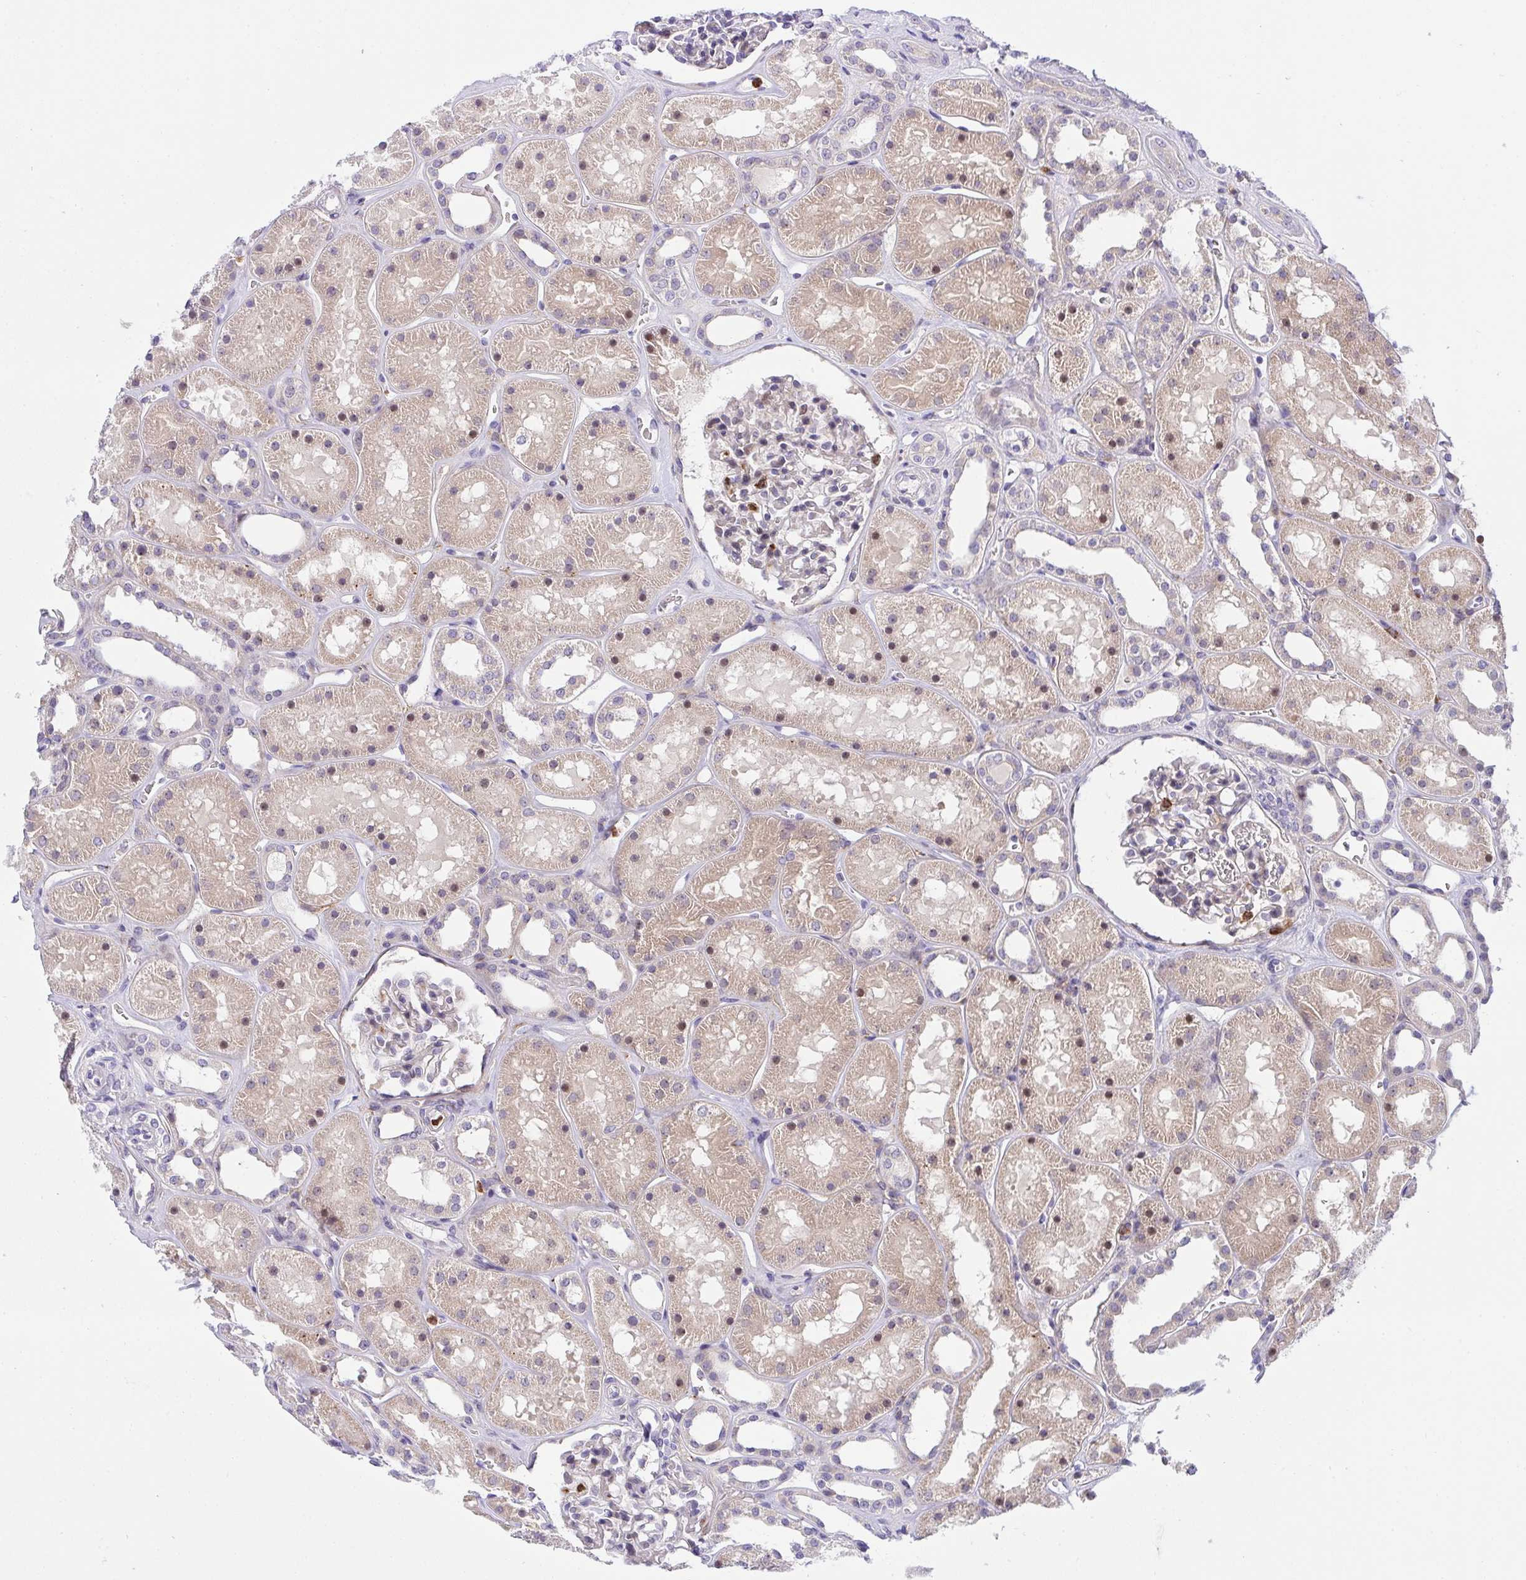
{"staining": {"intensity": "weak", "quantity": "25%-75%", "location": "cytoplasmic/membranous,nuclear"}, "tissue": "kidney", "cell_type": "Cells in glomeruli", "image_type": "normal", "snomed": [{"axis": "morphology", "description": "Normal tissue, NOS"}, {"axis": "topography", "description": "Kidney"}], "caption": "Immunohistochemistry (DAB) staining of normal kidney exhibits weak cytoplasmic/membranous,nuclear protein staining in approximately 25%-75% of cells in glomeruli.", "gene": "ZNF554", "patient": {"sex": "female", "age": 41}}